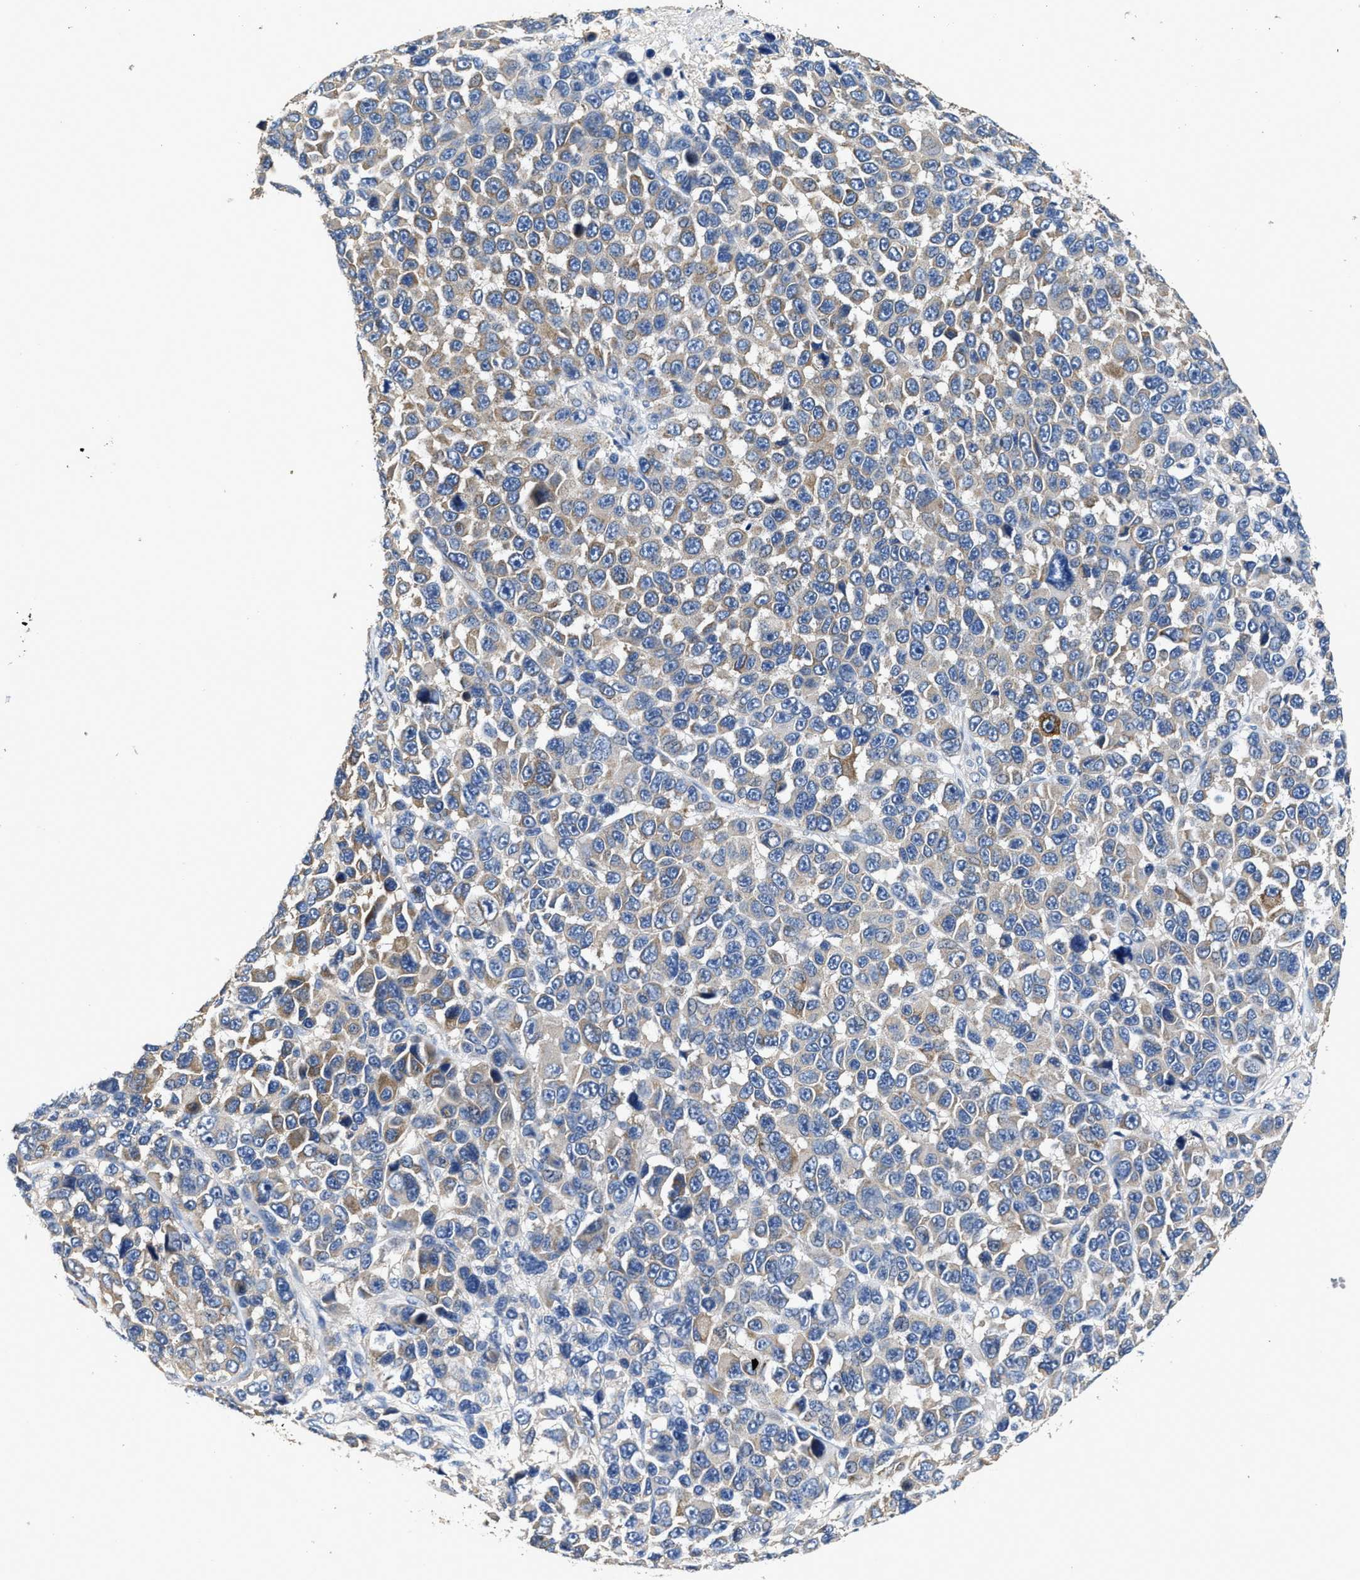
{"staining": {"intensity": "moderate", "quantity": "<25%", "location": "cytoplasmic/membranous"}, "tissue": "melanoma", "cell_type": "Tumor cells", "image_type": "cancer", "snomed": [{"axis": "morphology", "description": "Malignant melanoma, NOS"}, {"axis": "topography", "description": "Skin"}], "caption": "Immunohistochemical staining of malignant melanoma exhibits moderate cytoplasmic/membranous protein expression in about <25% of tumor cells.", "gene": "PEG10", "patient": {"sex": "male", "age": 53}}